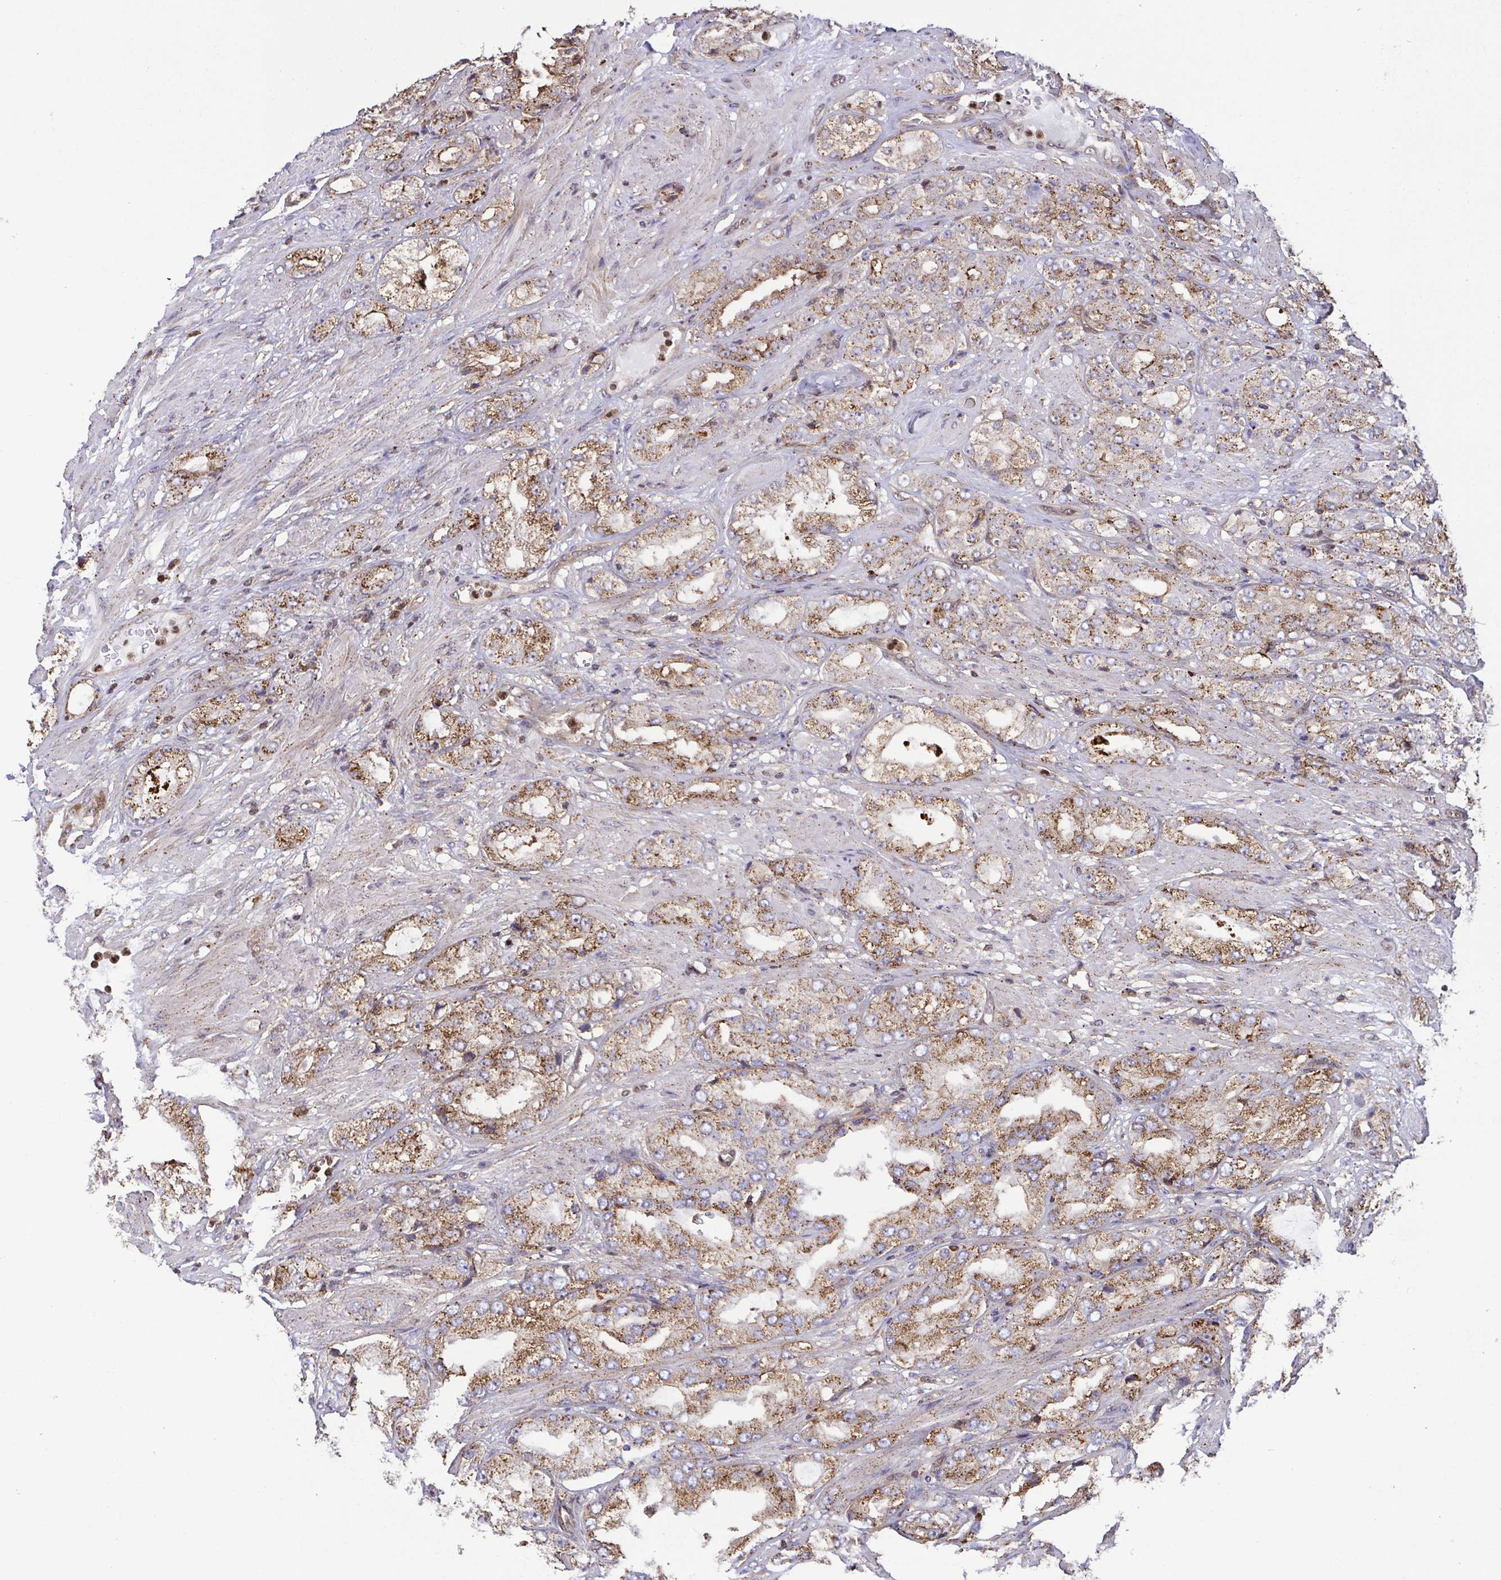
{"staining": {"intensity": "moderate", "quantity": "25%-75%", "location": "cytoplasmic/membranous"}, "tissue": "prostate cancer", "cell_type": "Tumor cells", "image_type": "cancer", "snomed": [{"axis": "morphology", "description": "Adenocarcinoma, High grade"}, {"axis": "topography", "description": "Prostate"}], "caption": "Human prostate cancer (adenocarcinoma (high-grade)) stained with a brown dye exhibits moderate cytoplasmic/membranous positive staining in about 25%-75% of tumor cells.", "gene": "CHMP1B", "patient": {"sex": "male", "age": 68}}